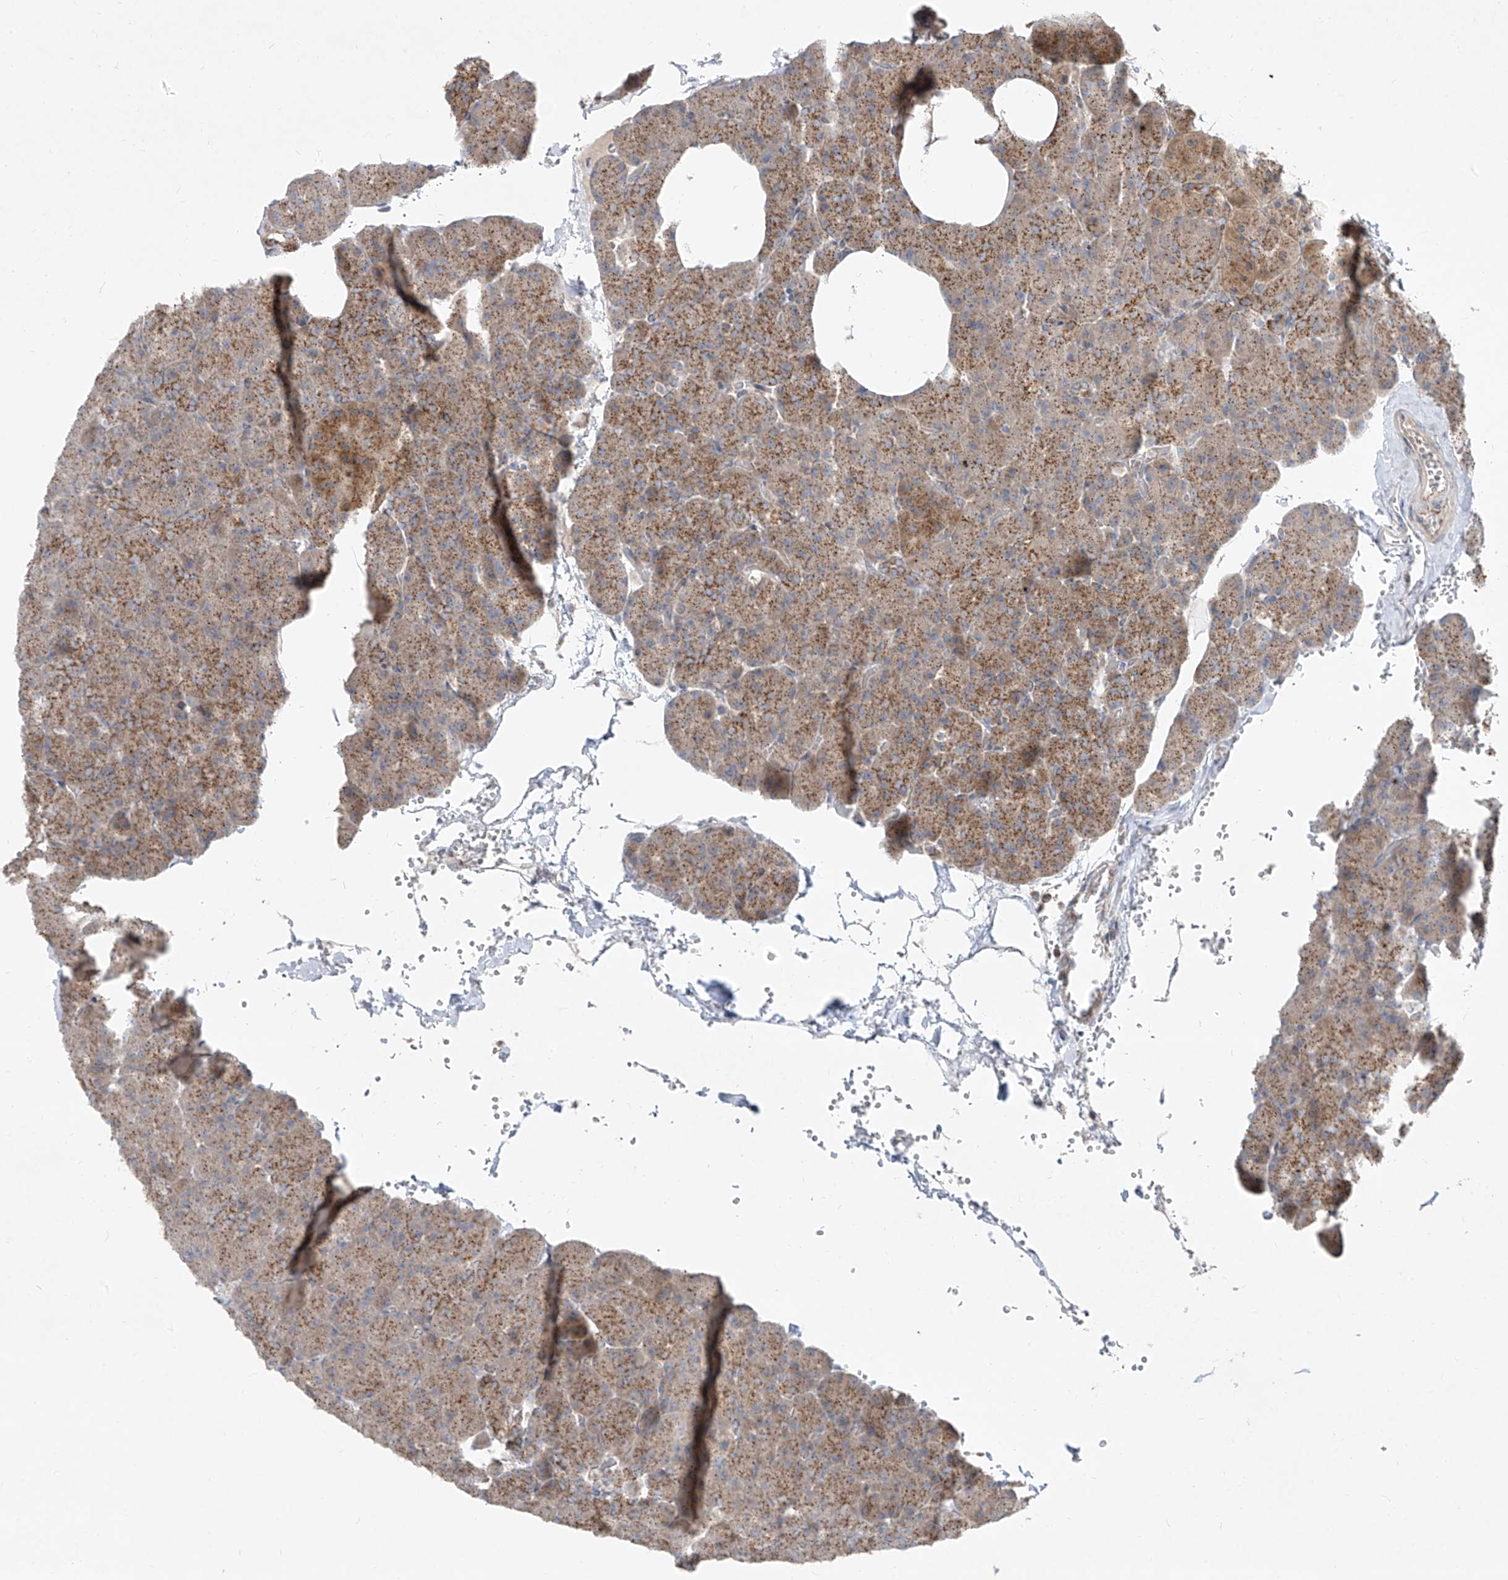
{"staining": {"intensity": "moderate", "quantity": ">75%", "location": "cytoplasmic/membranous"}, "tissue": "pancreas", "cell_type": "Exocrine glandular cells", "image_type": "normal", "snomed": [{"axis": "morphology", "description": "Normal tissue, NOS"}, {"axis": "morphology", "description": "Carcinoid, malignant, NOS"}, {"axis": "topography", "description": "Pancreas"}], "caption": "Immunohistochemistry of unremarkable pancreas exhibits medium levels of moderate cytoplasmic/membranous expression in about >75% of exocrine glandular cells.", "gene": "ABCD3", "patient": {"sex": "female", "age": 35}}